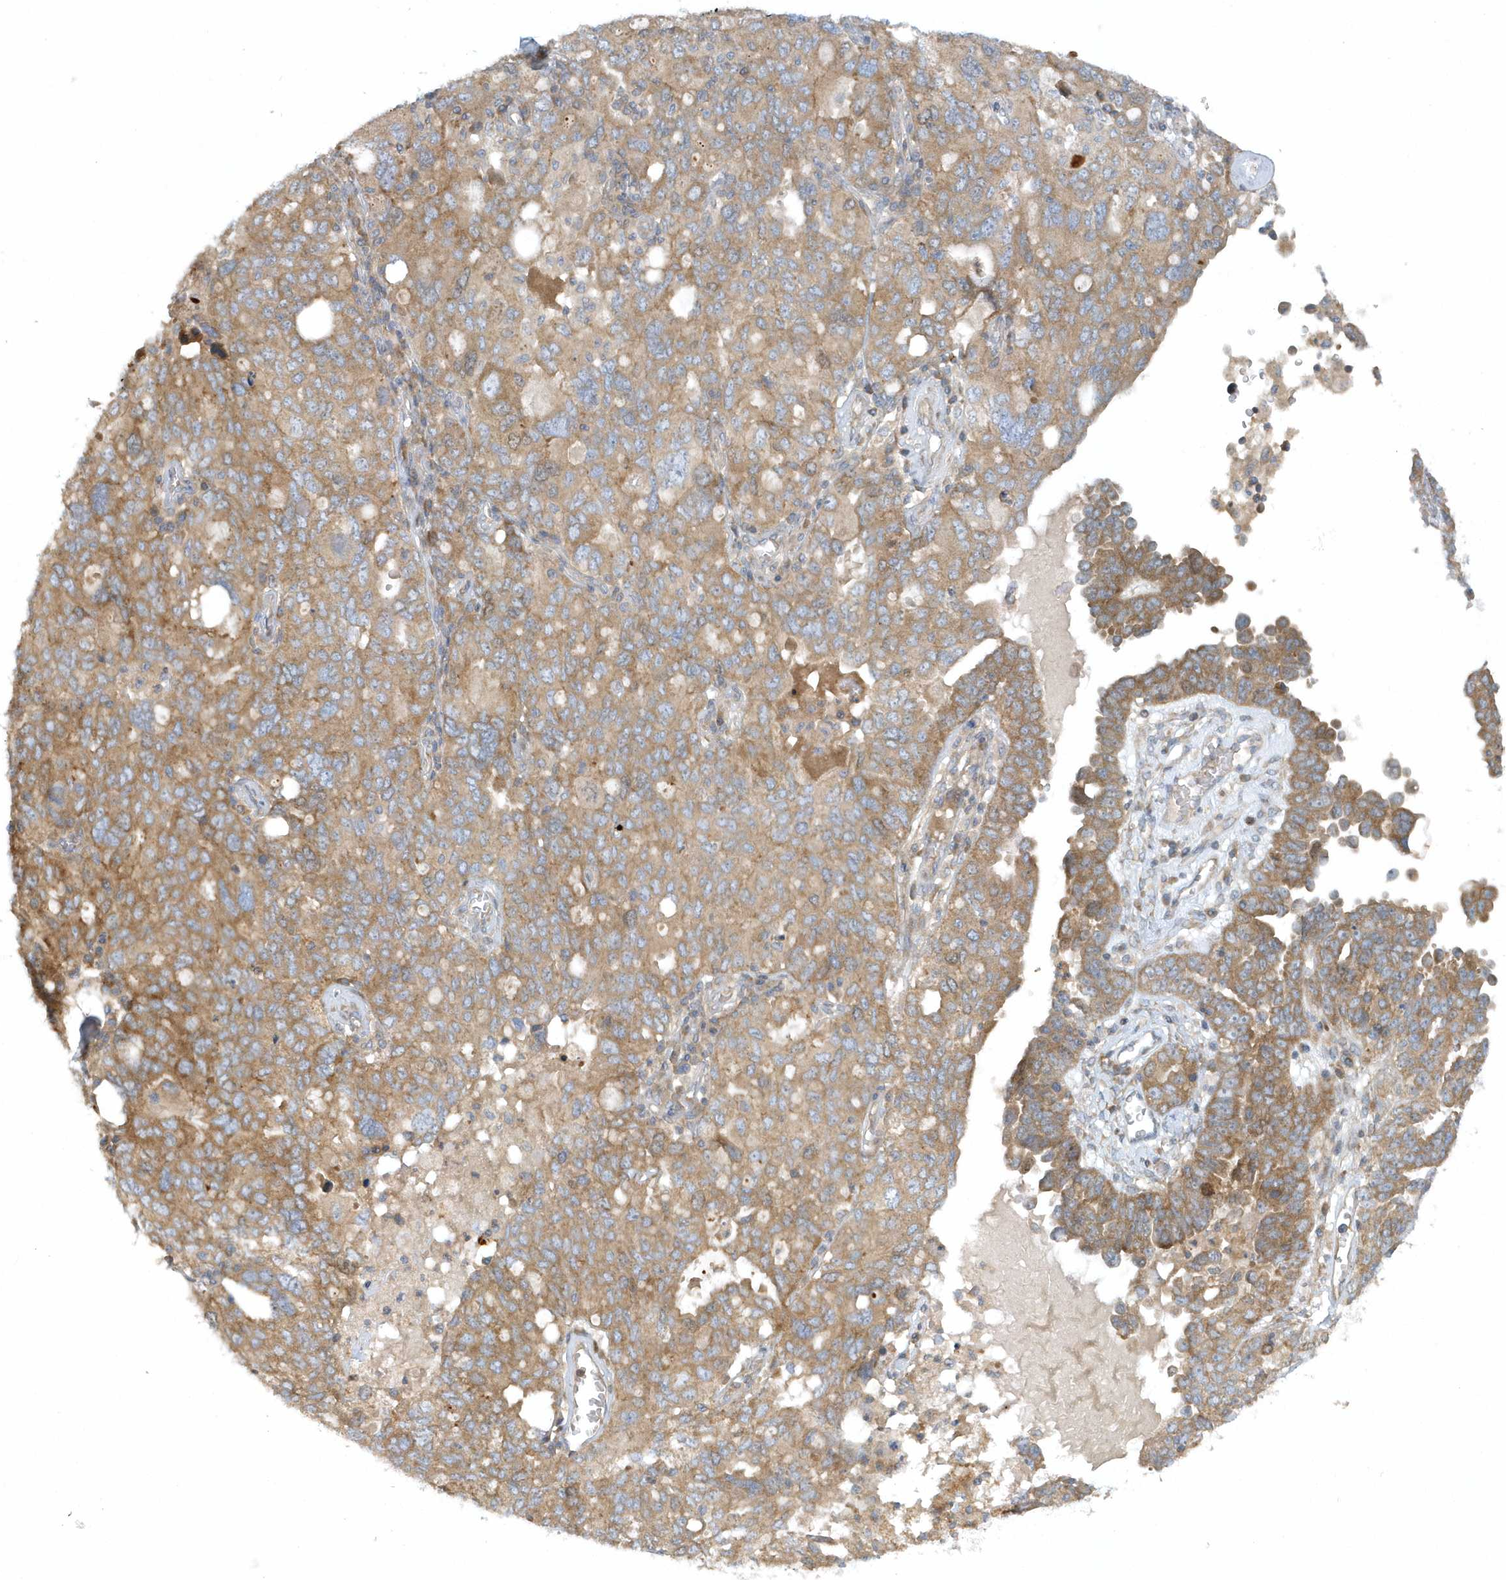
{"staining": {"intensity": "moderate", "quantity": ">75%", "location": "cytoplasmic/membranous"}, "tissue": "ovarian cancer", "cell_type": "Tumor cells", "image_type": "cancer", "snomed": [{"axis": "morphology", "description": "Carcinoma, endometroid"}, {"axis": "topography", "description": "Ovary"}], "caption": "IHC micrograph of neoplastic tissue: ovarian cancer stained using immunohistochemistry (IHC) displays medium levels of moderate protein expression localized specifically in the cytoplasmic/membranous of tumor cells, appearing as a cytoplasmic/membranous brown color.", "gene": "CNOT10", "patient": {"sex": "female", "age": 62}}